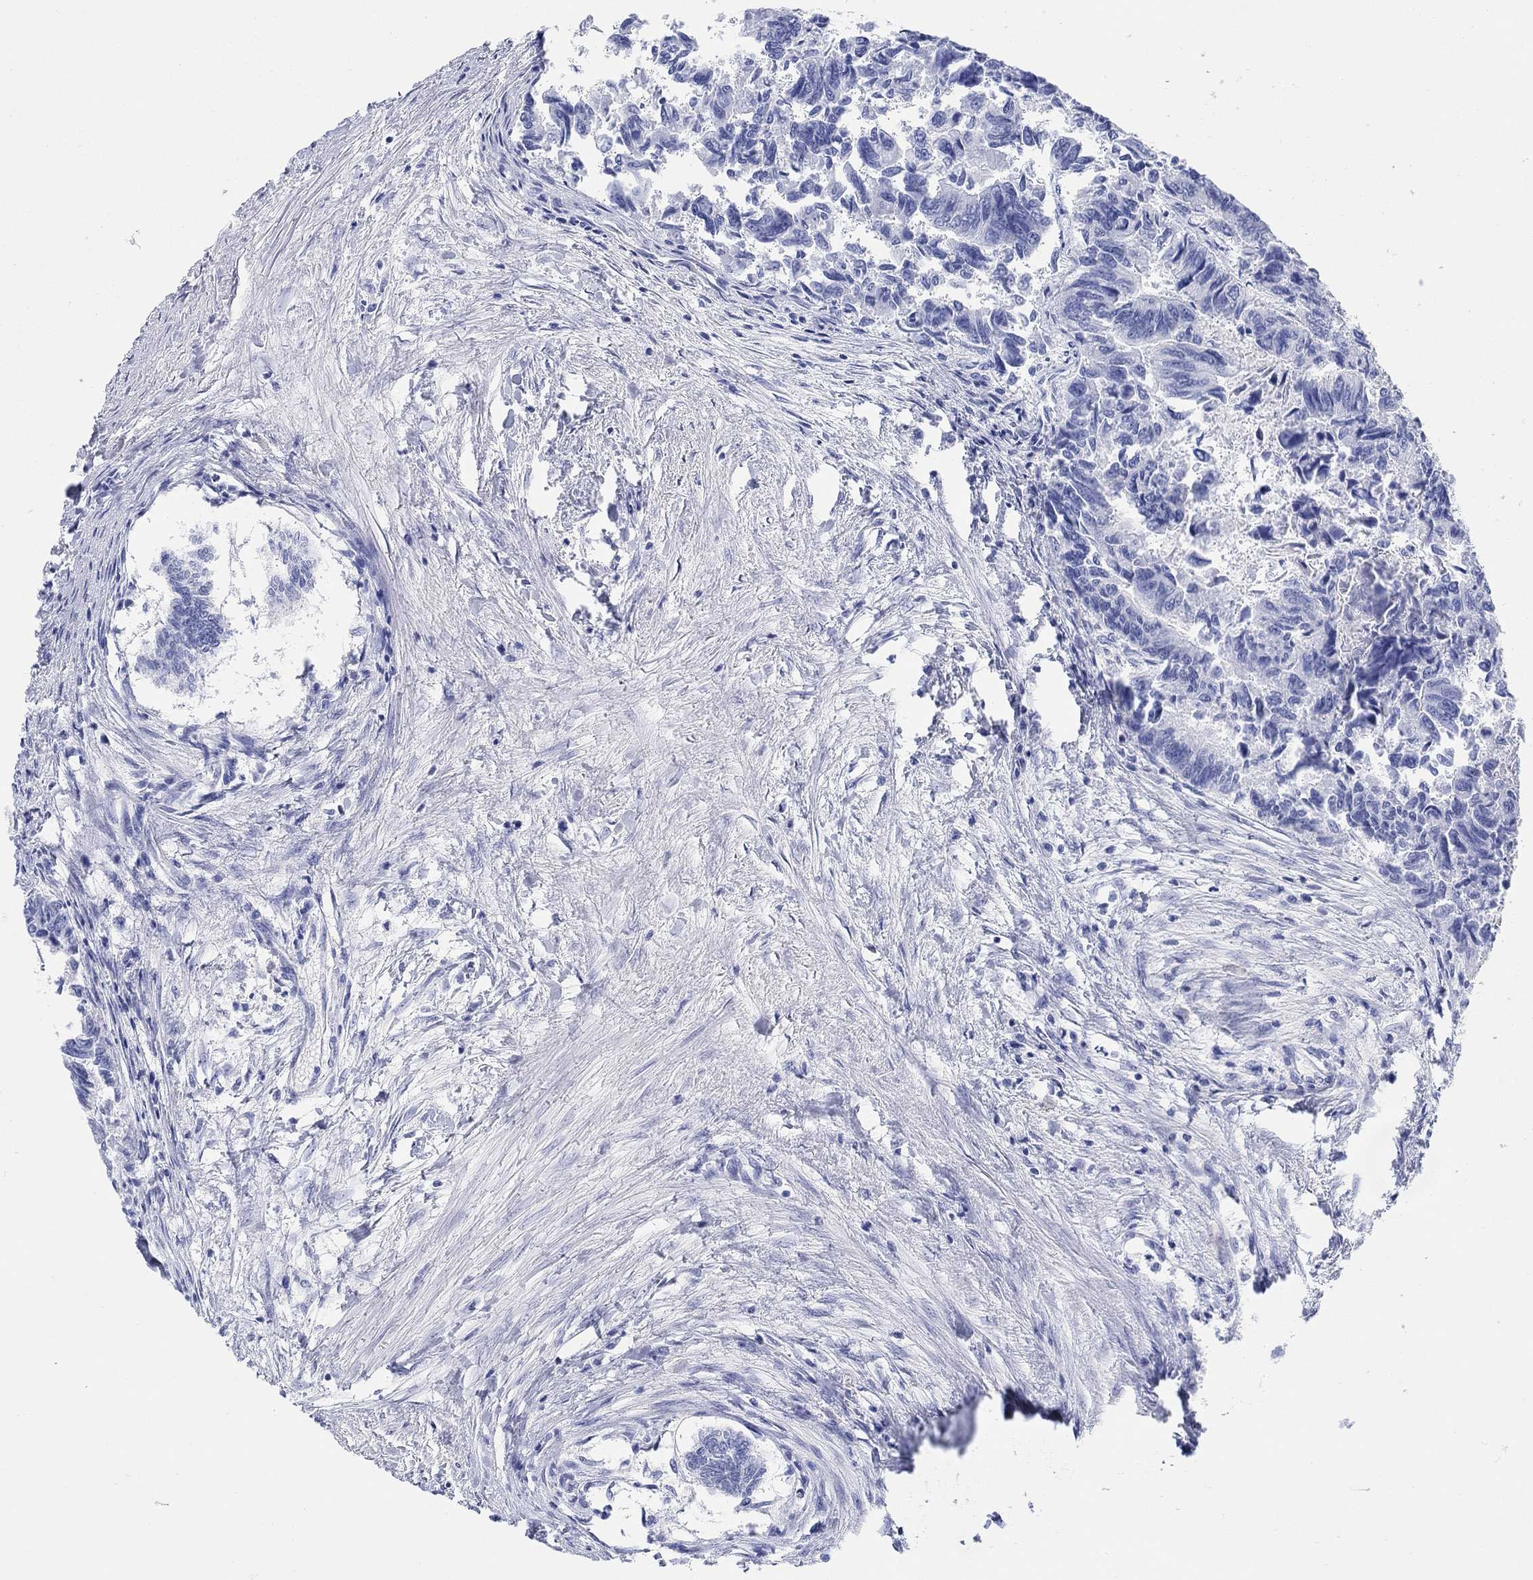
{"staining": {"intensity": "negative", "quantity": "none", "location": "none"}, "tissue": "colorectal cancer", "cell_type": "Tumor cells", "image_type": "cancer", "snomed": [{"axis": "morphology", "description": "Adenocarcinoma, NOS"}, {"axis": "topography", "description": "Colon"}], "caption": "High power microscopy micrograph of an immunohistochemistry (IHC) micrograph of colorectal cancer (adenocarcinoma), revealing no significant expression in tumor cells.", "gene": "AKR1C2", "patient": {"sex": "female", "age": 65}}